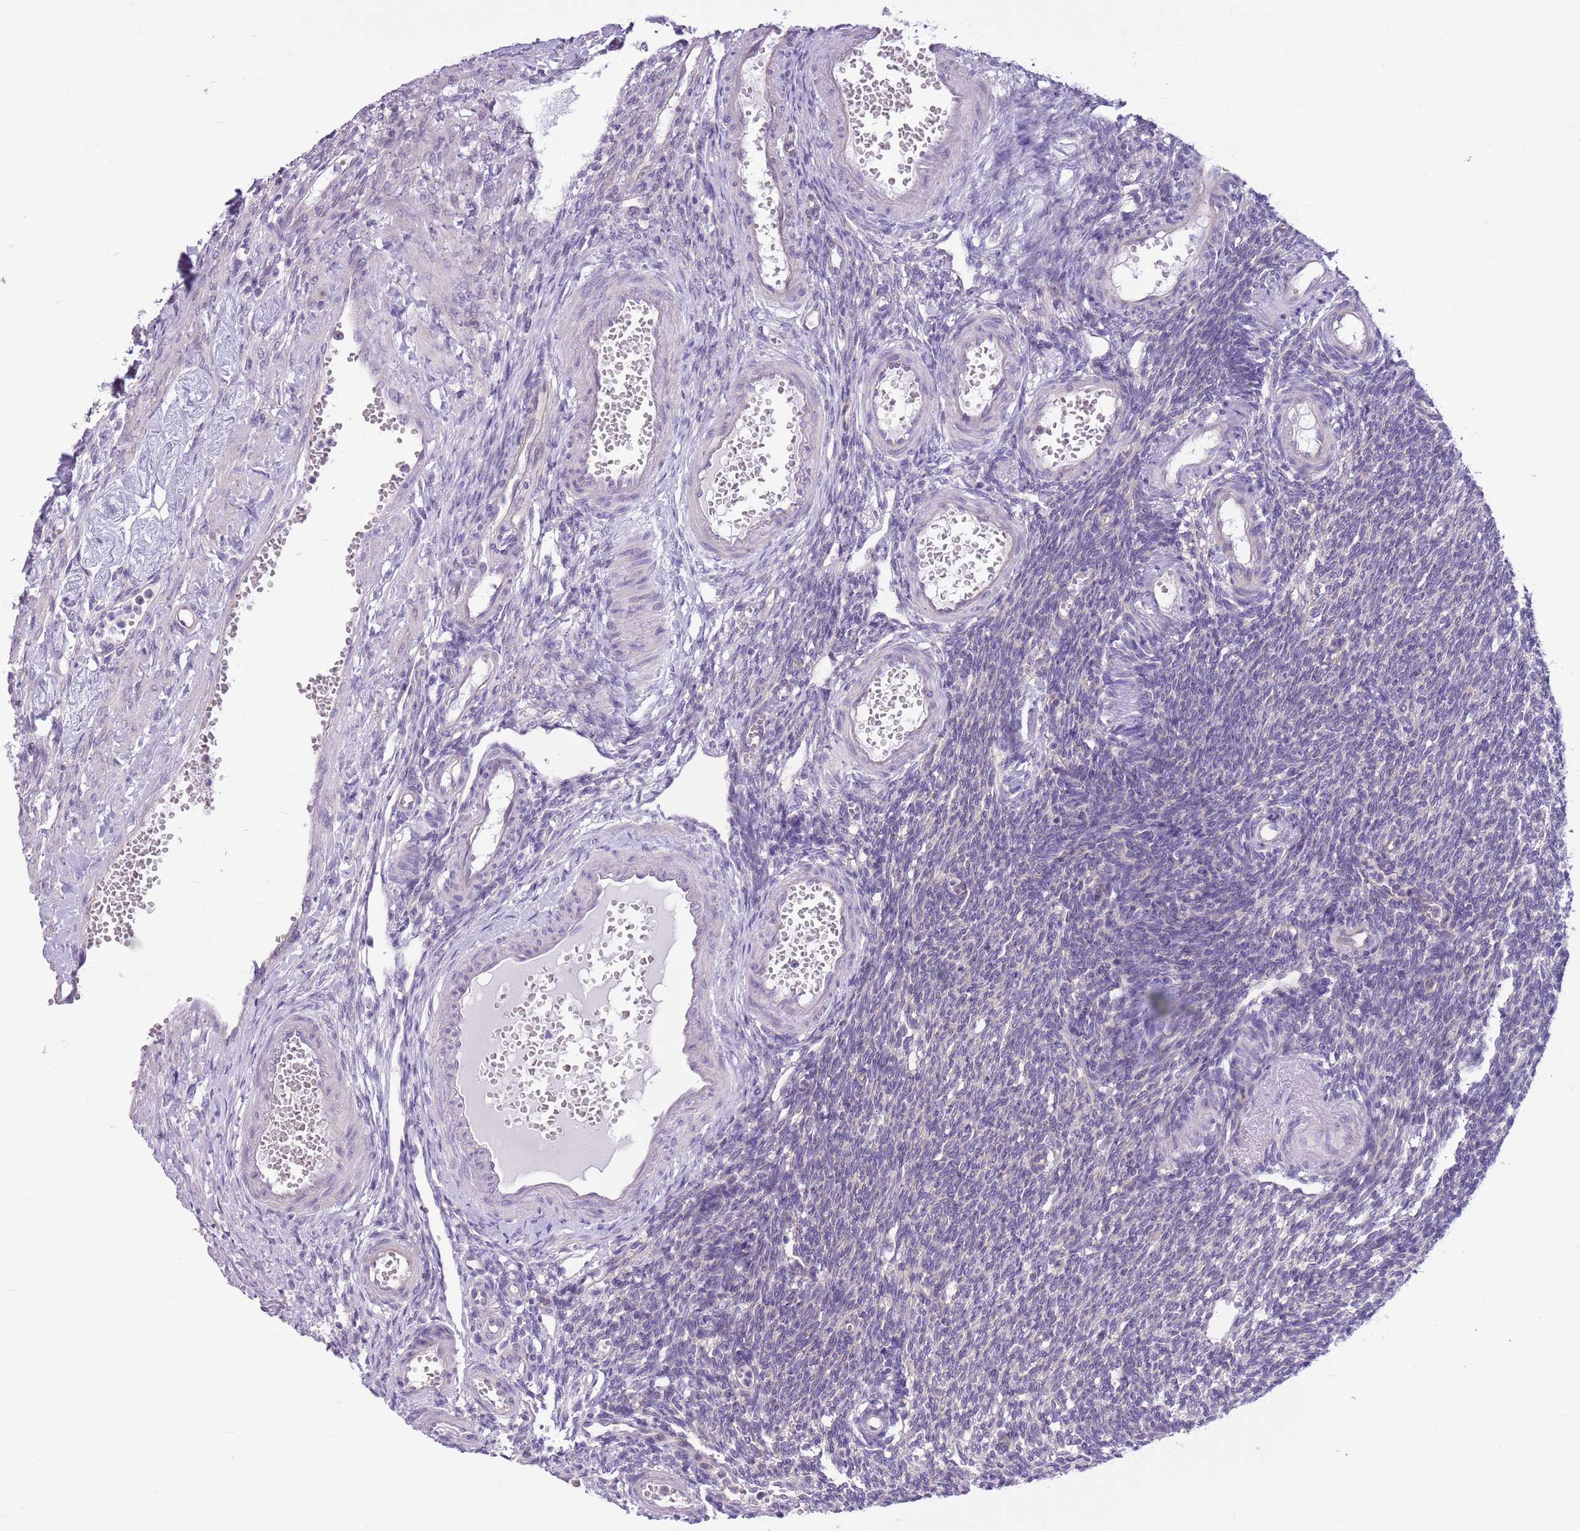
{"staining": {"intensity": "negative", "quantity": "none", "location": "none"}, "tissue": "ovary", "cell_type": "Ovarian stroma cells", "image_type": "normal", "snomed": [{"axis": "morphology", "description": "Normal tissue, NOS"}, {"axis": "morphology", "description": "Cyst, NOS"}, {"axis": "topography", "description": "Ovary"}], "caption": "Immunohistochemistry of benign ovary exhibits no expression in ovarian stroma cells.", "gene": "PARP8", "patient": {"sex": "female", "age": 33}}